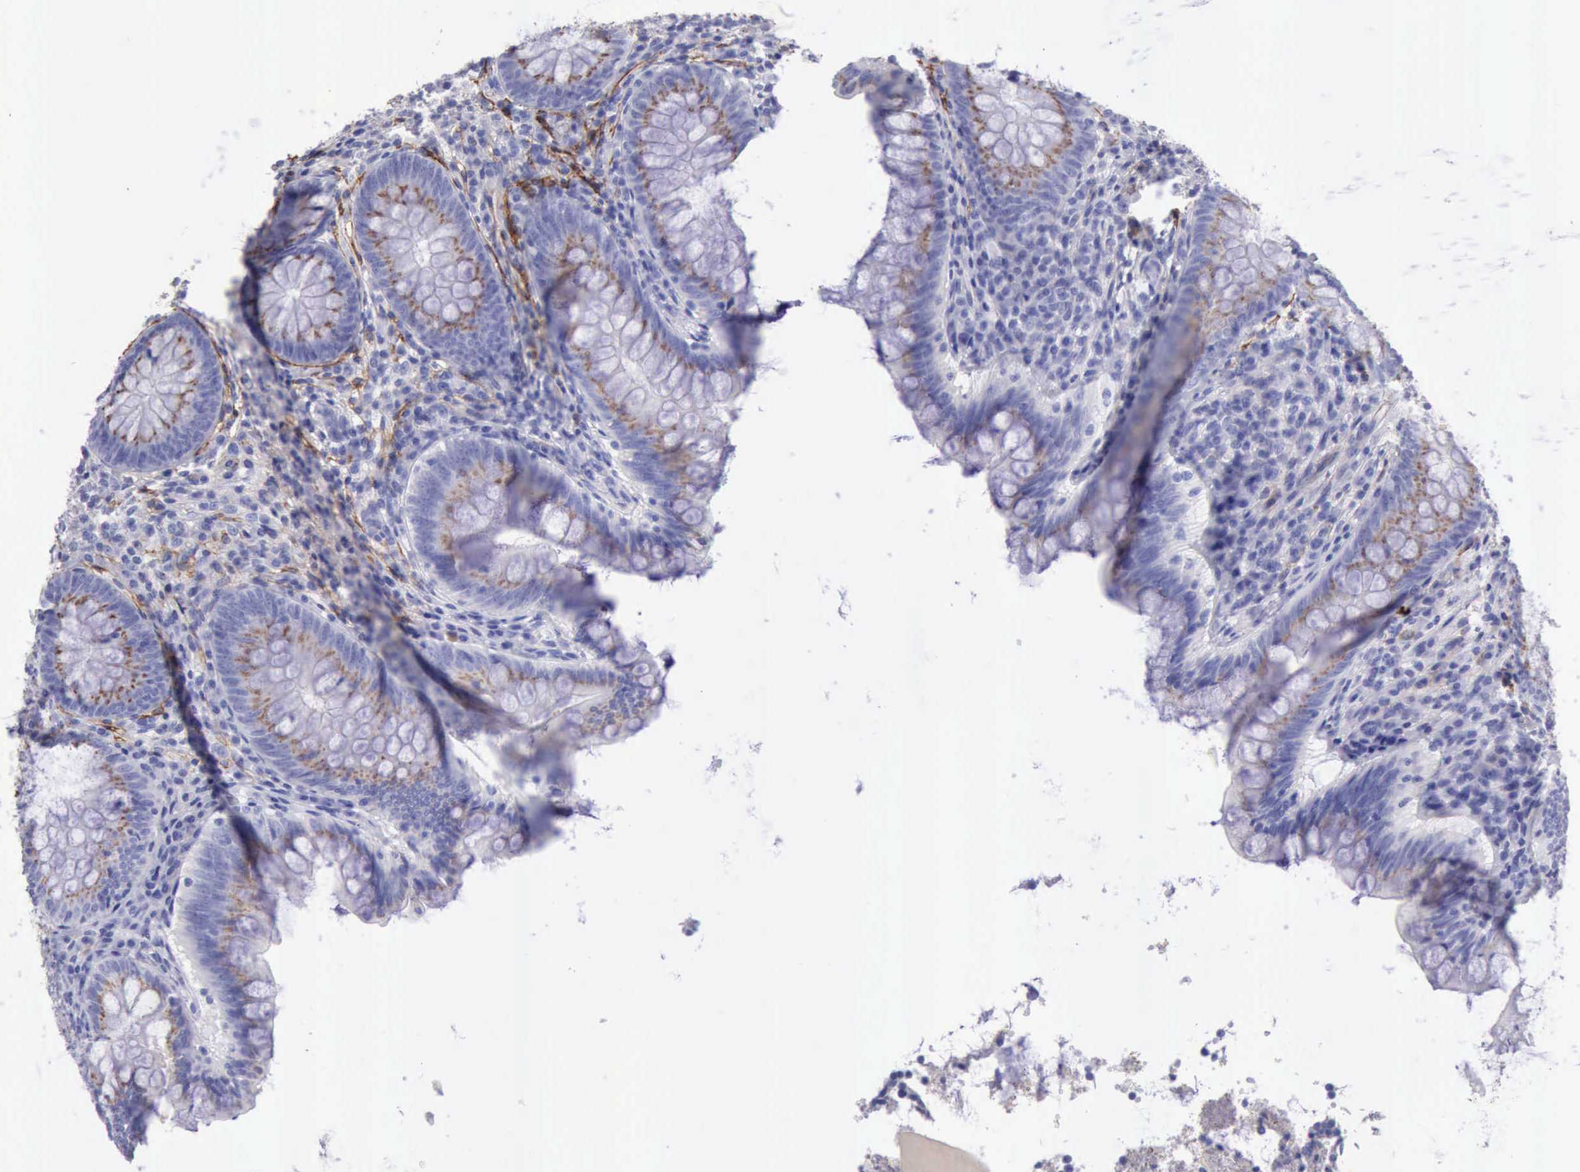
{"staining": {"intensity": "moderate", "quantity": ">75%", "location": "cytoplasmic/membranous"}, "tissue": "appendix", "cell_type": "Glandular cells", "image_type": "normal", "snomed": [{"axis": "morphology", "description": "Normal tissue, NOS"}, {"axis": "topography", "description": "Appendix"}], "caption": "Protein expression analysis of normal appendix demonstrates moderate cytoplasmic/membranous positivity in approximately >75% of glandular cells.", "gene": "AOC3", "patient": {"sex": "female", "age": 66}}